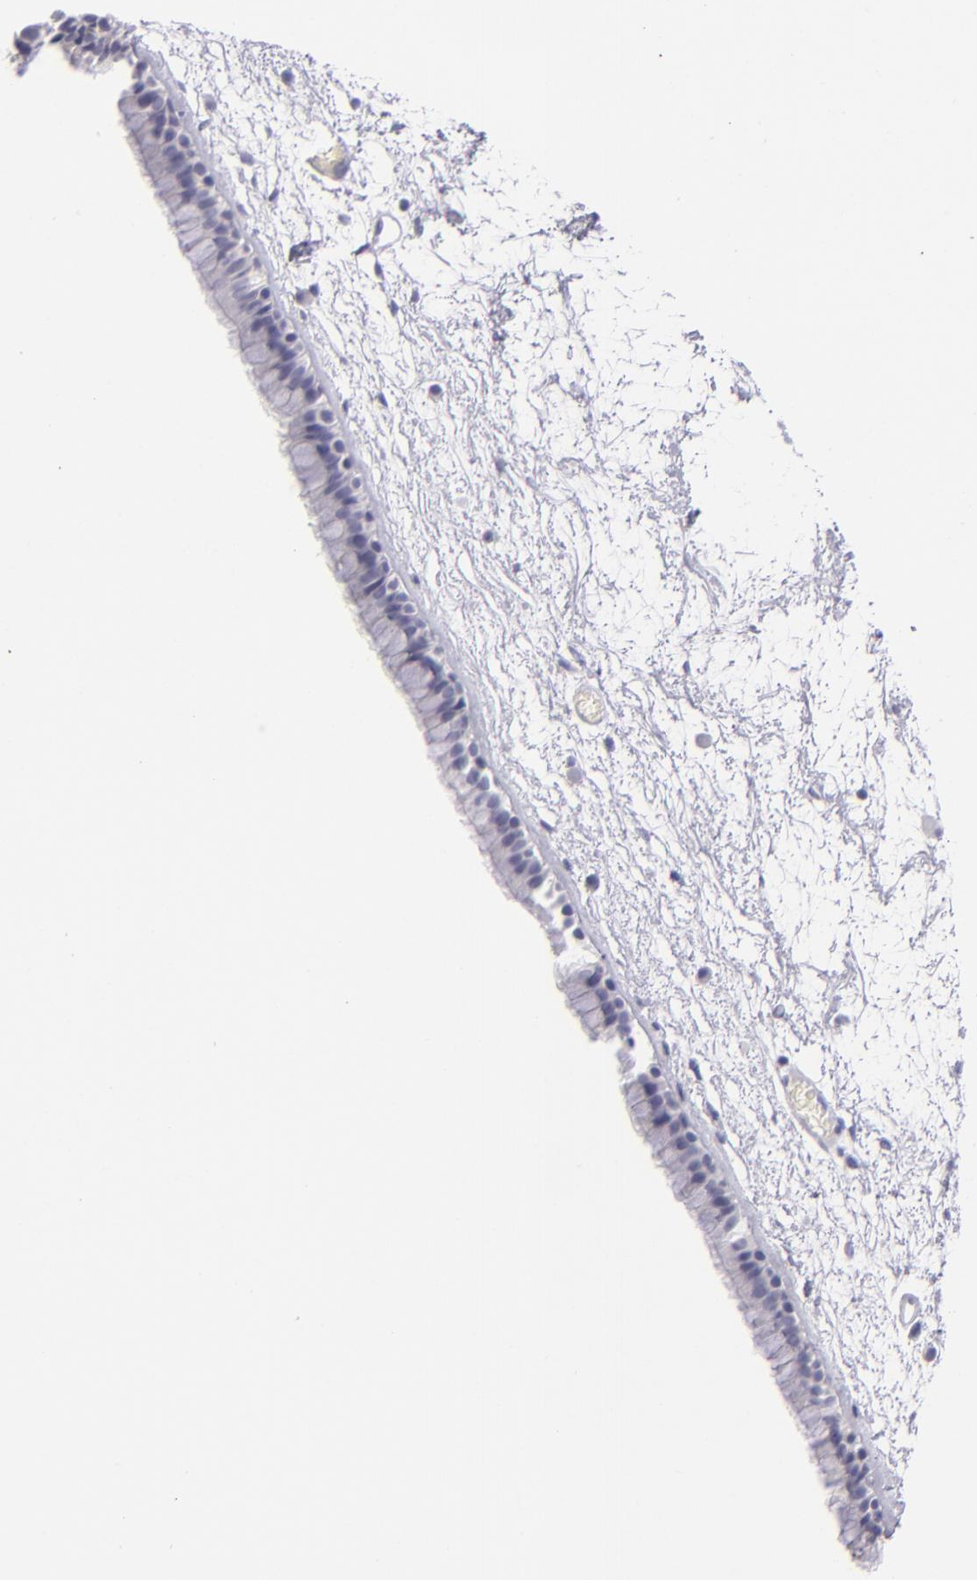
{"staining": {"intensity": "negative", "quantity": "none", "location": "none"}, "tissue": "nasopharynx", "cell_type": "Respiratory epithelial cells", "image_type": "normal", "snomed": [{"axis": "morphology", "description": "Normal tissue, NOS"}, {"axis": "morphology", "description": "Inflammation, NOS"}, {"axis": "topography", "description": "Nasopharynx"}], "caption": "This is an immunohistochemistry image of normal nasopharynx. There is no staining in respiratory epithelial cells.", "gene": "VIL1", "patient": {"sex": "male", "age": 48}}